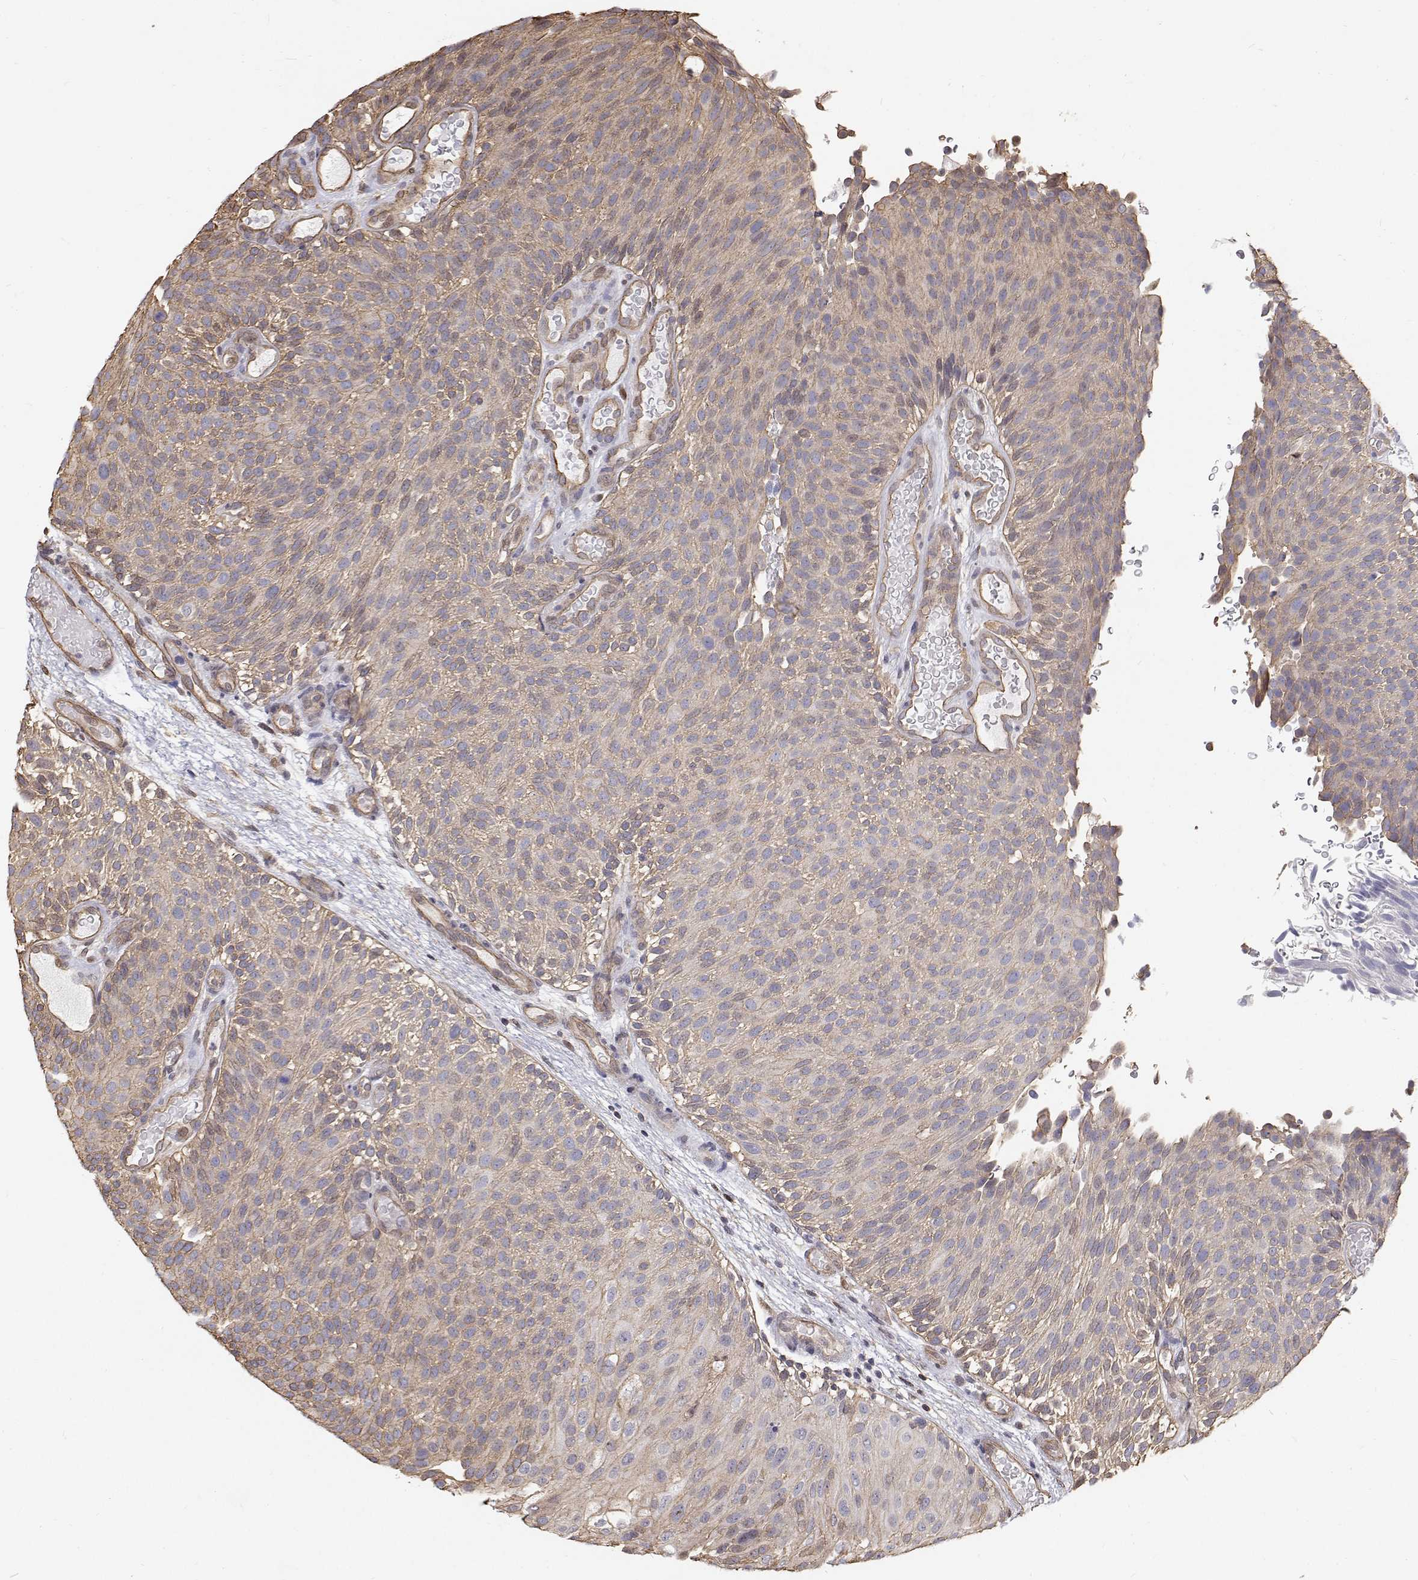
{"staining": {"intensity": "negative", "quantity": "none", "location": "none"}, "tissue": "urothelial cancer", "cell_type": "Tumor cells", "image_type": "cancer", "snomed": [{"axis": "morphology", "description": "Urothelial carcinoma, Low grade"}, {"axis": "topography", "description": "Urinary bladder"}], "caption": "This is a micrograph of immunohistochemistry staining of urothelial carcinoma (low-grade), which shows no positivity in tumor cells.", "gene": "GSDMA", "patient": {"sex": "male", "age": 78}}